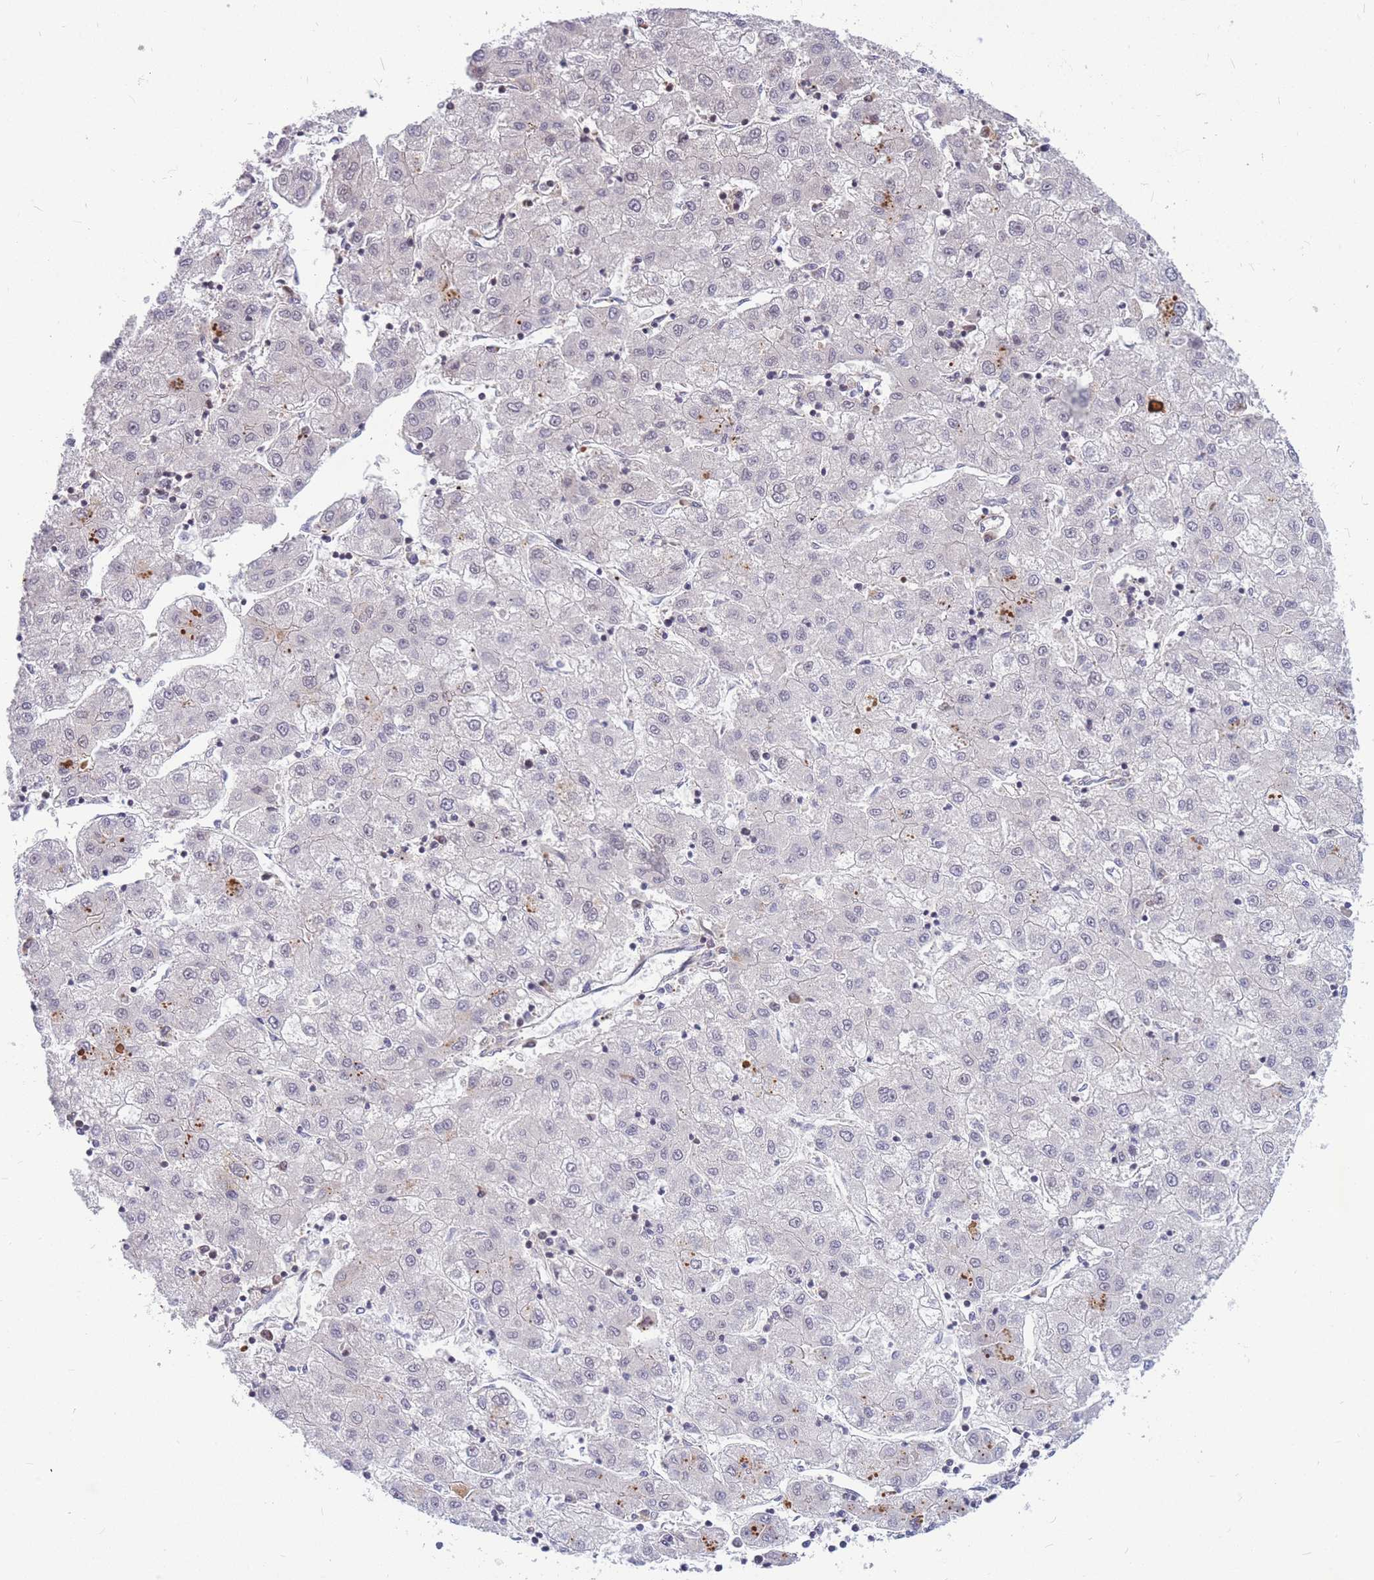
{"staining": {"intensity": "negative", "quantity": "none", "location": "none"}, "tissue": "liver cancer", "cell_type": "Tumor cells", "image_type": "cancer", "snomed": [{"axis": "morphology", "description": "Carcinoma, Hepatocellular, NOS"}, {"axis": "topography", "description": "Liver"}], "caption": "Hepatocellular carcinoma (liver) stained for a protein using immunohistochemistry (IHC) displays no positivity tumor cells.", "gene": "CRACD", "patient": {"sex": "male", "age": 72}}